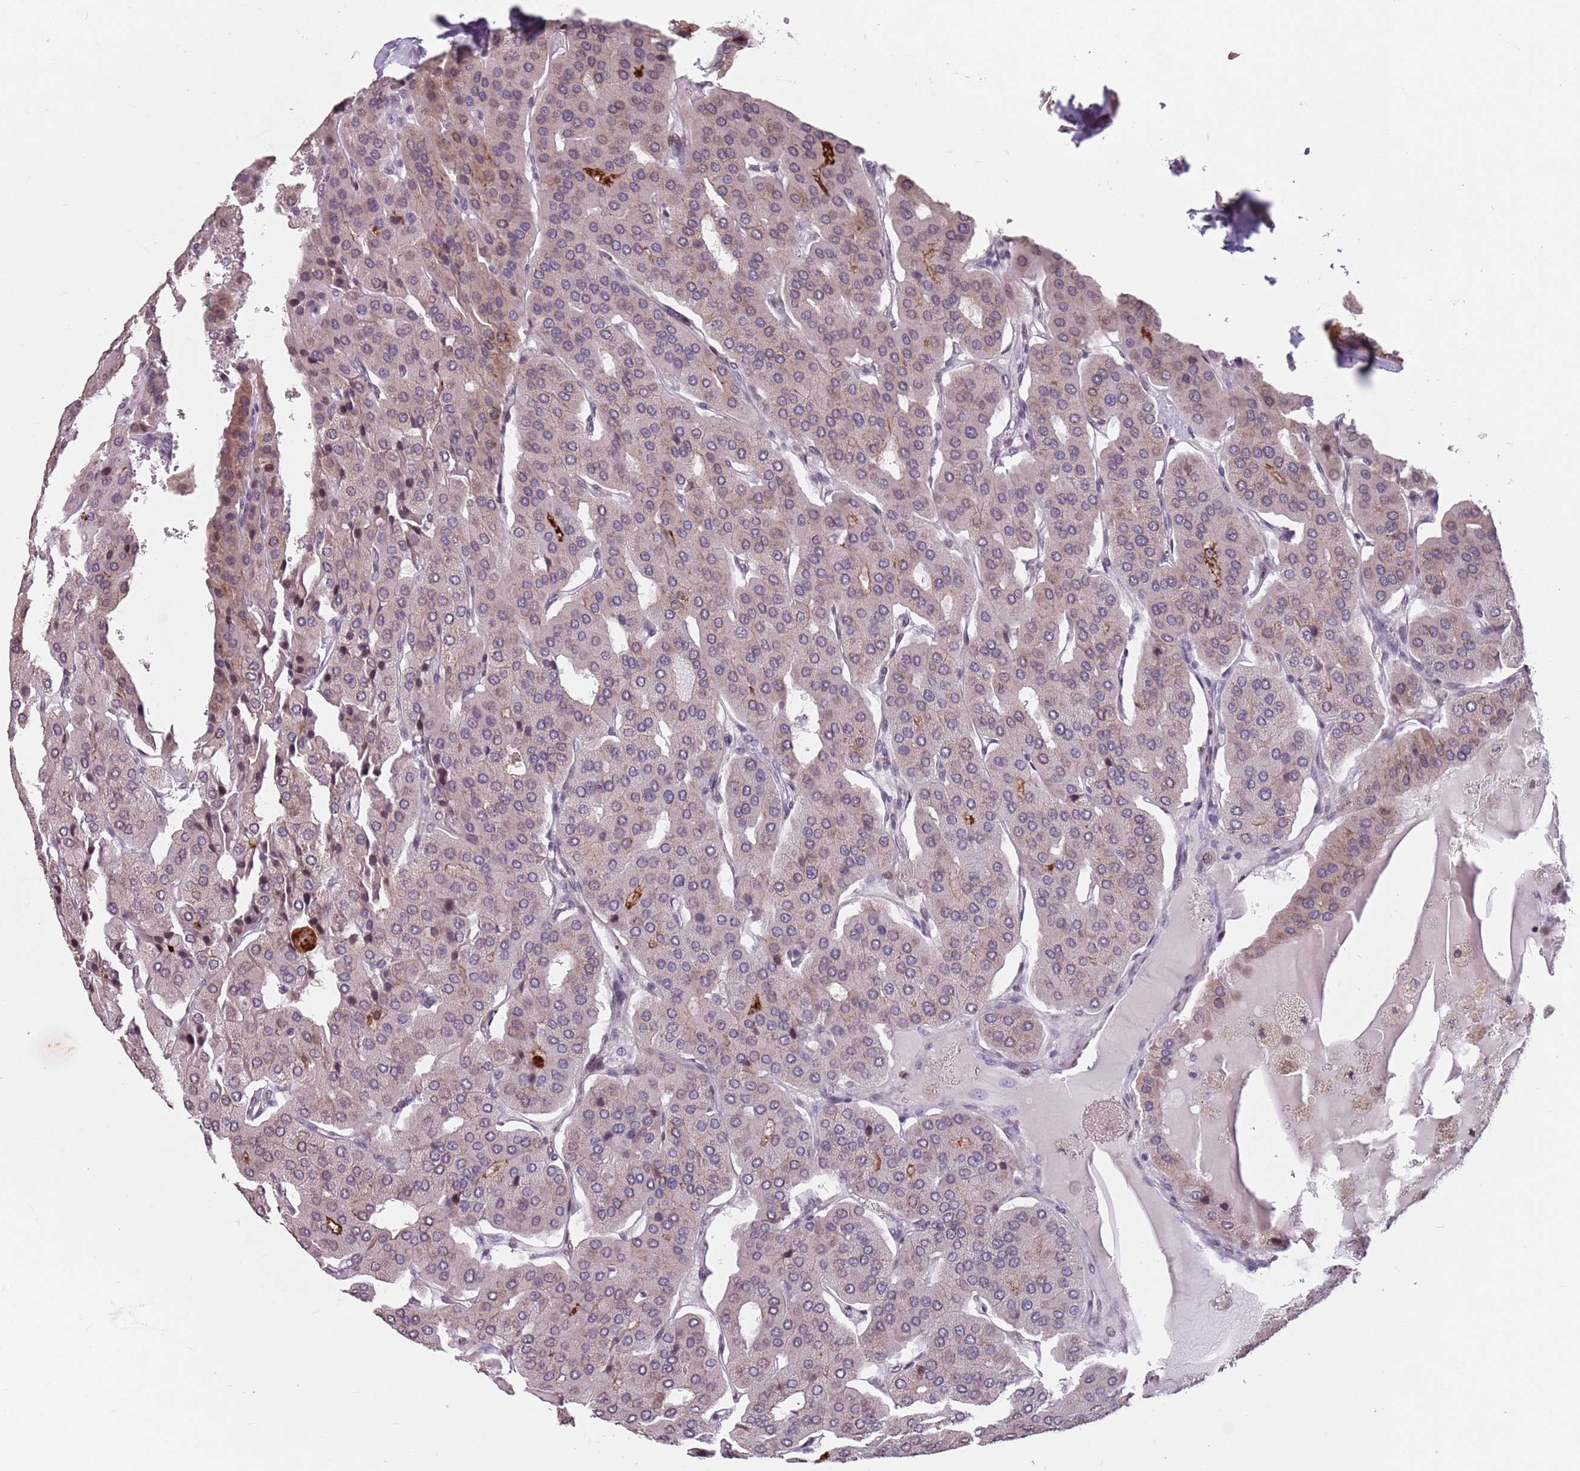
{"staining": {"intensity": "weak", "quantity": "<25%", "location": "cytoplasmic/membranous"}, "tissue": "parathyroid gland", "cell_type": "Glandular cells", "image_type": "normal", "snomed": [{"axis": "morphology", "description": "Normal tissue, NOS"}, {"axis": "morphology", "description": "Adenoma, NOS"}, {"axis": "topography", "description": "Parathyroid gland"}], "caption": "This is an immunohistochemistry histopathology image of normal parathyroid gland. There is no positivity in glandular cells.", "gene": "TMC4", "patient": {"sex": "female", "age": 86}}